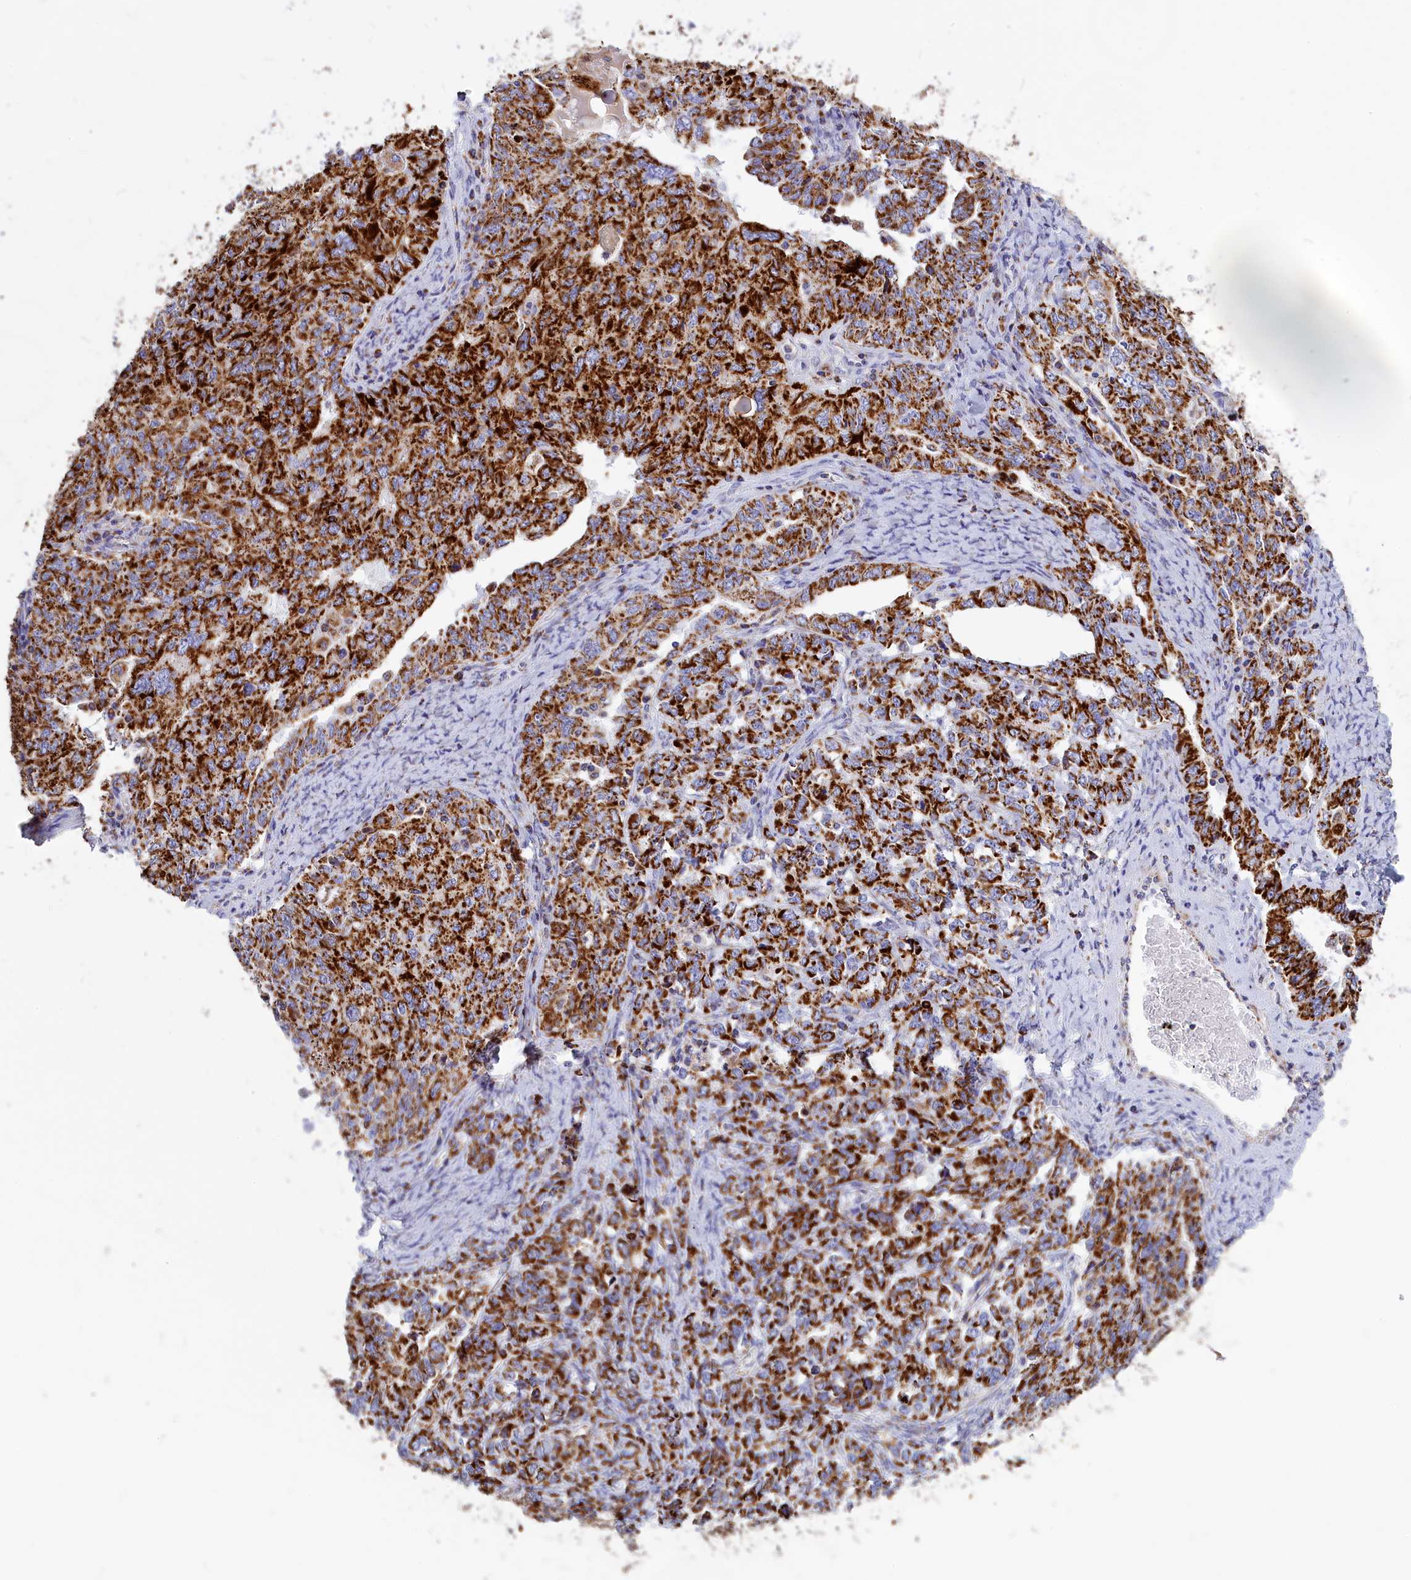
{"staining": {"intensity": "strong", "quantity": ">75%", "location": "cytoplasmic/membranous"}, "tissue": "ovarian cancer", "cell_type": "Tumor cells", "image_type": "cancer", "snomed": [{"axis": "morphology", "description": "Carcinoma, endometroid"}, {"axis": "topography", "description": "Ovary"}], "caption": "Immunohistochemistry (IHC) of ovarian endometroid carcinoma demonstrates high levels of strong cytoplasmic/membranous staining in about >75% of tumor cells.", "gene": "VDAC2", "patient": {"sex": "female", "age": 62}}